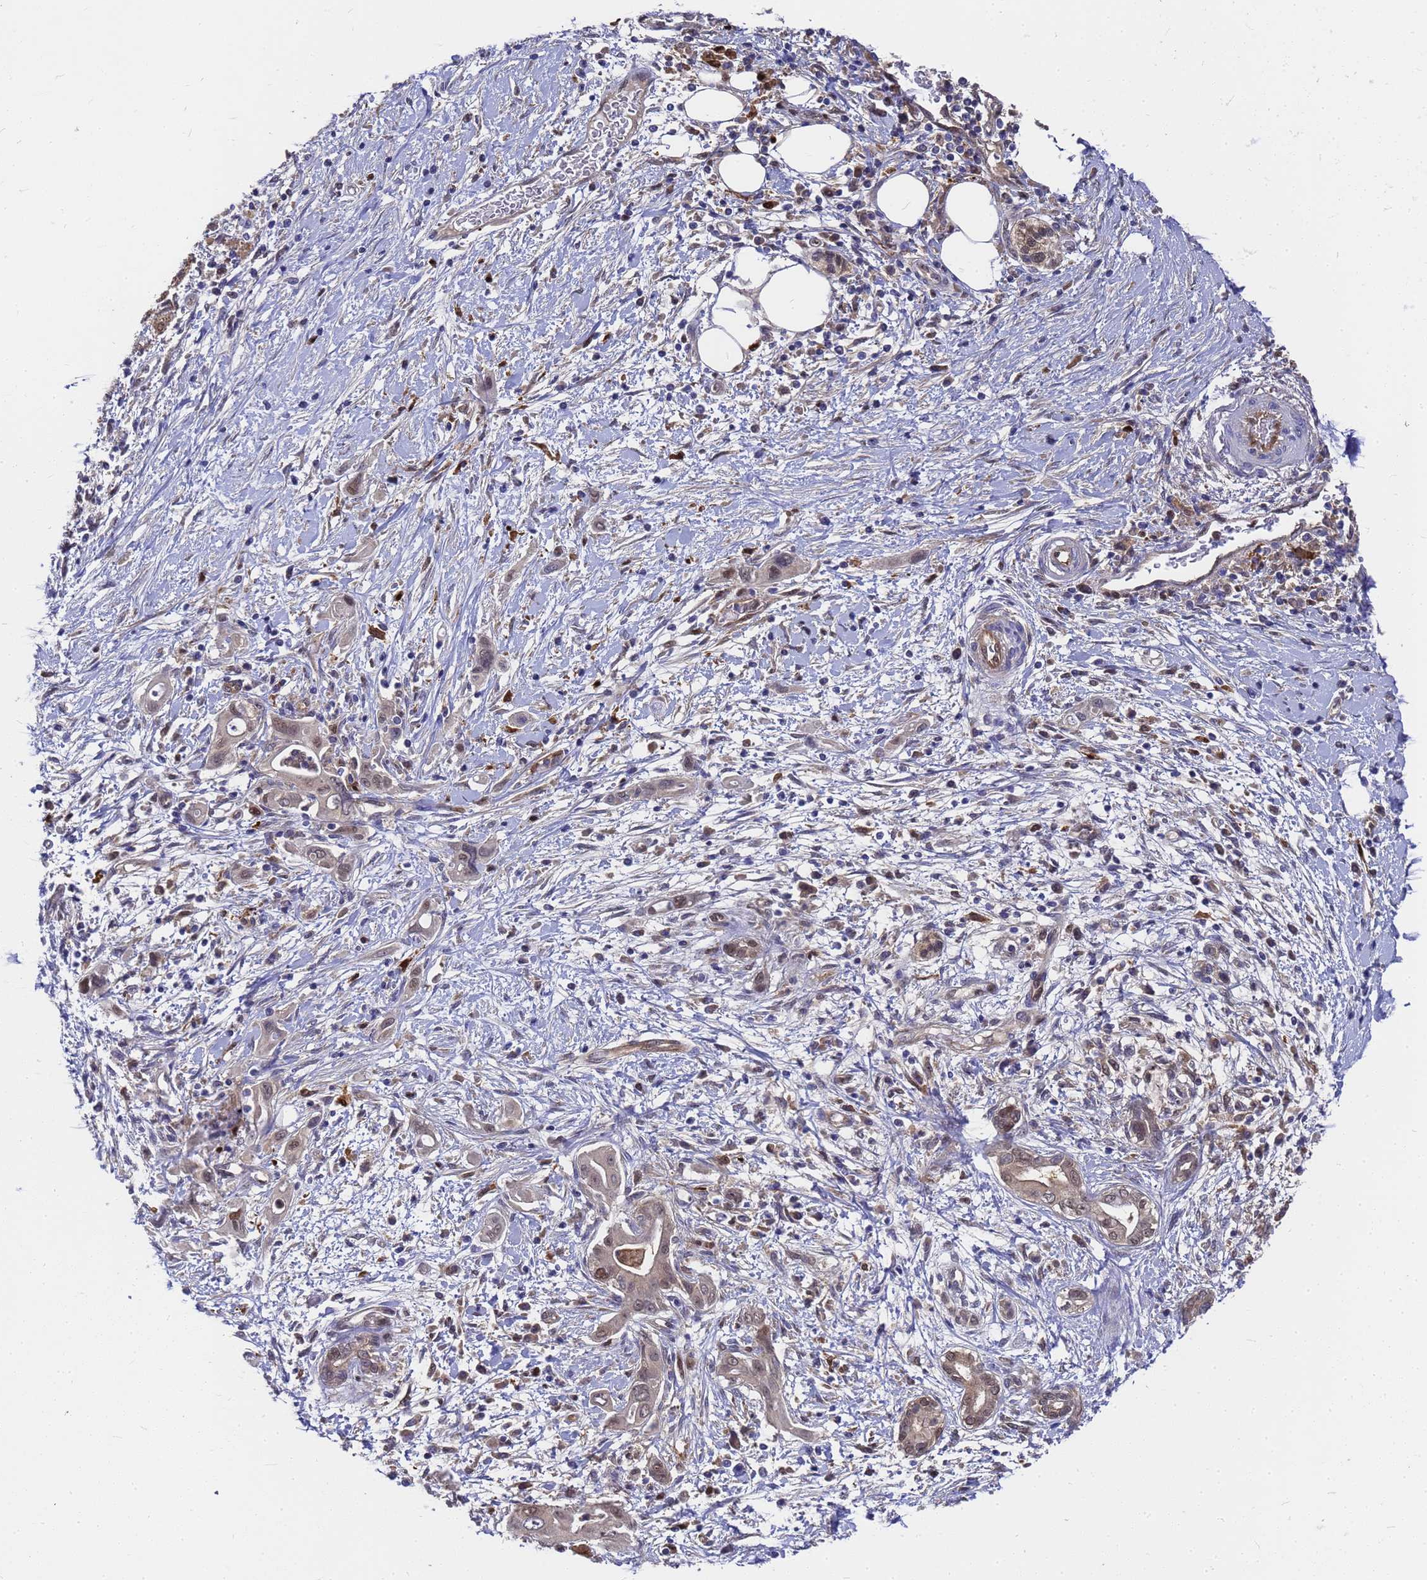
{"staining": {"intensity": "weak", "quantity": ">75%", "location": "cytoplasmic/membranous,nuclear"}, "tissue": "pancreatic cancer", "cell_type": "Tumor cells", "image_type": "cancer", "snomed": [{"axis": "morphology", "description": "Adenocarcinoma, NOS"}, {"axis": "topography", "description": "Pancreas"}], "caption": "Protein analysis of pancreatic cancer tissue shows weak cytoplasmic/membranous and nuclear staining in approximately >75% of tumor cells. (DAB (3,3'-diaminobenzidine) = brown stain, brightfield microscopy at high magnification).", "gene": "SLC35E2B", "patient": {"sex": "male", "age": 58}}